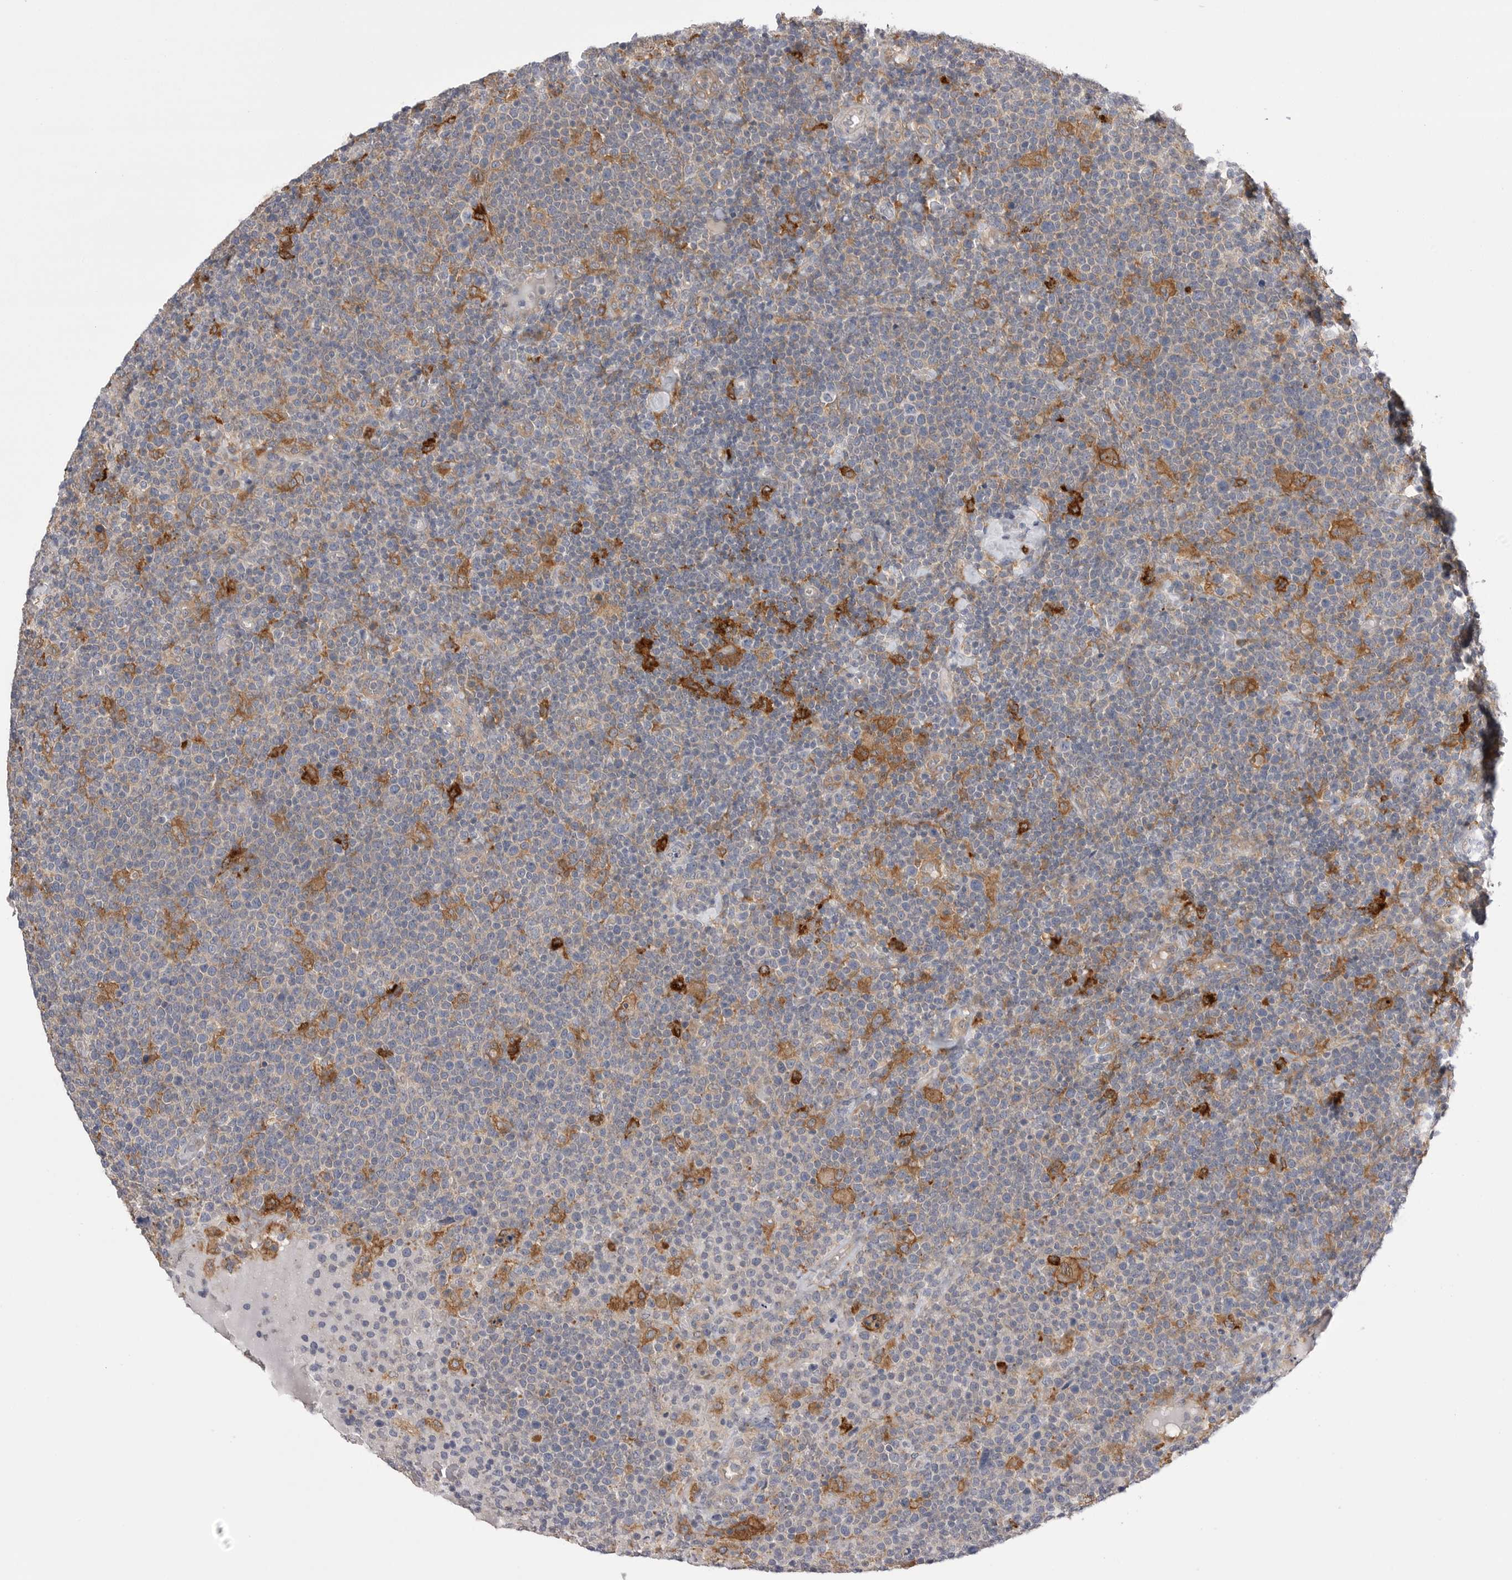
{"staining": {"intensity": "negative", "quantity": "none", "location": "none"}, "tissue": "lymphoma", "cell_type": "Tumor cells", "image_type": "cancer", "snomed": [{"axis": "morphology", "description": "Malignant lymphoma, non-Hodgkin's type, High grade"}, {"axis": "topography", "description": "Lymph node"}], "caption": "Immunohistochemistry (IHC) of human lymphoma exhibits no expression in tumor cells. (Immunohistochemistry (IHC), brightfield microscopy, high magnification).", "gene": "VAC14", "patient": {"sex": "male", "age": 61}}